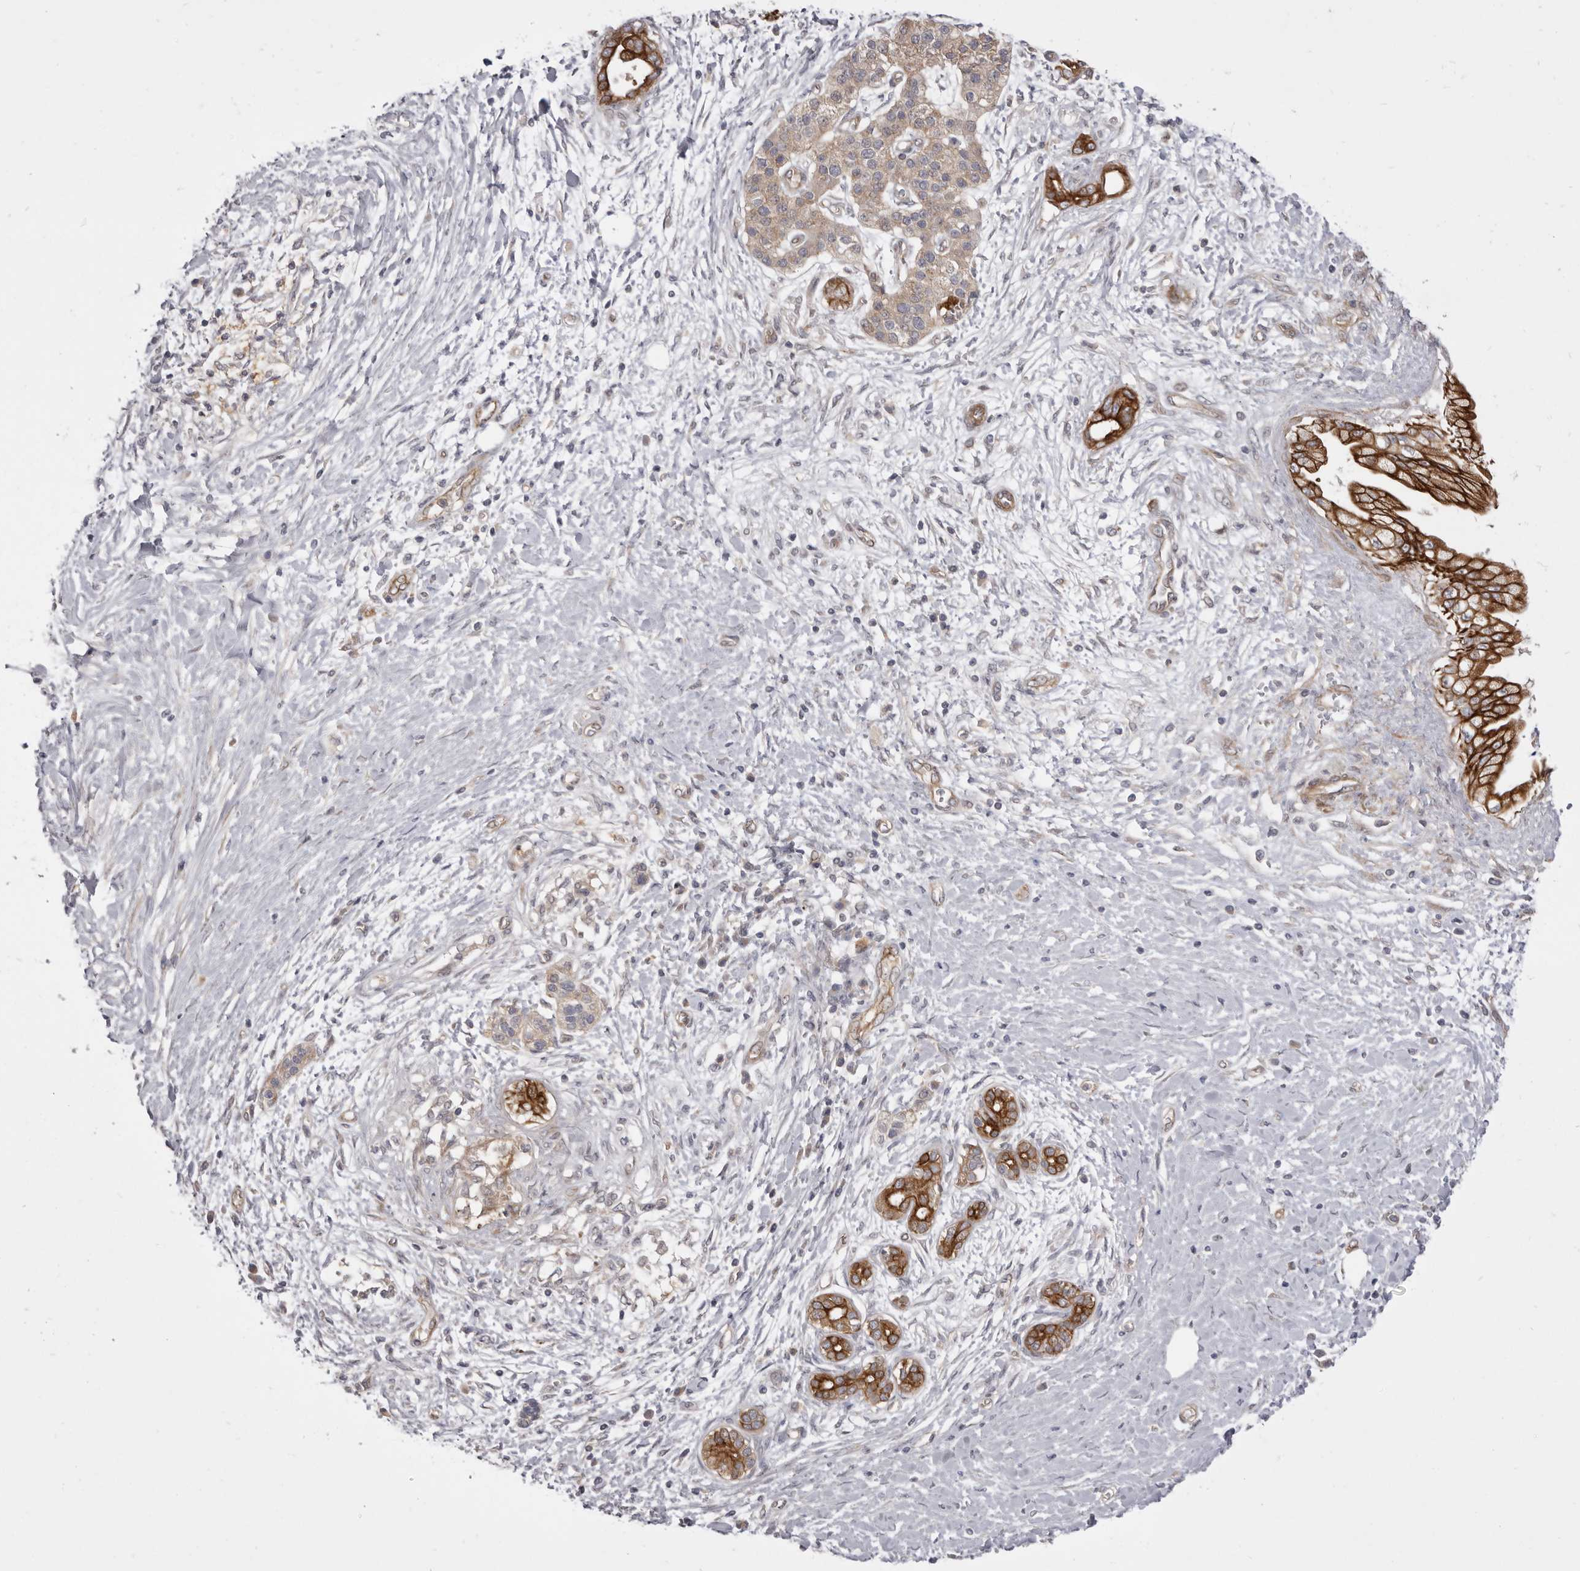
{"staining": {"intensity": "strong", "quantity": "25%-75%", "location": "cytoplasmic/membranous"}, "tissue": "pancreatic cancer", "cell_type": "Tumor cells", "image_type": "cancer", "snomed": [{"axis": "morphology", "description": "Adenocarcinoma, NOS"}, {"axis": "topography", "description": "Pancreas"}], "caption": "This is an image of IHC staining of pancreatic cancer, which shows strong staining in the cytoplasmic/membranous of tumor cells.", "gene": "VPS45", "patient": {"sex": "male", "age": 58}}